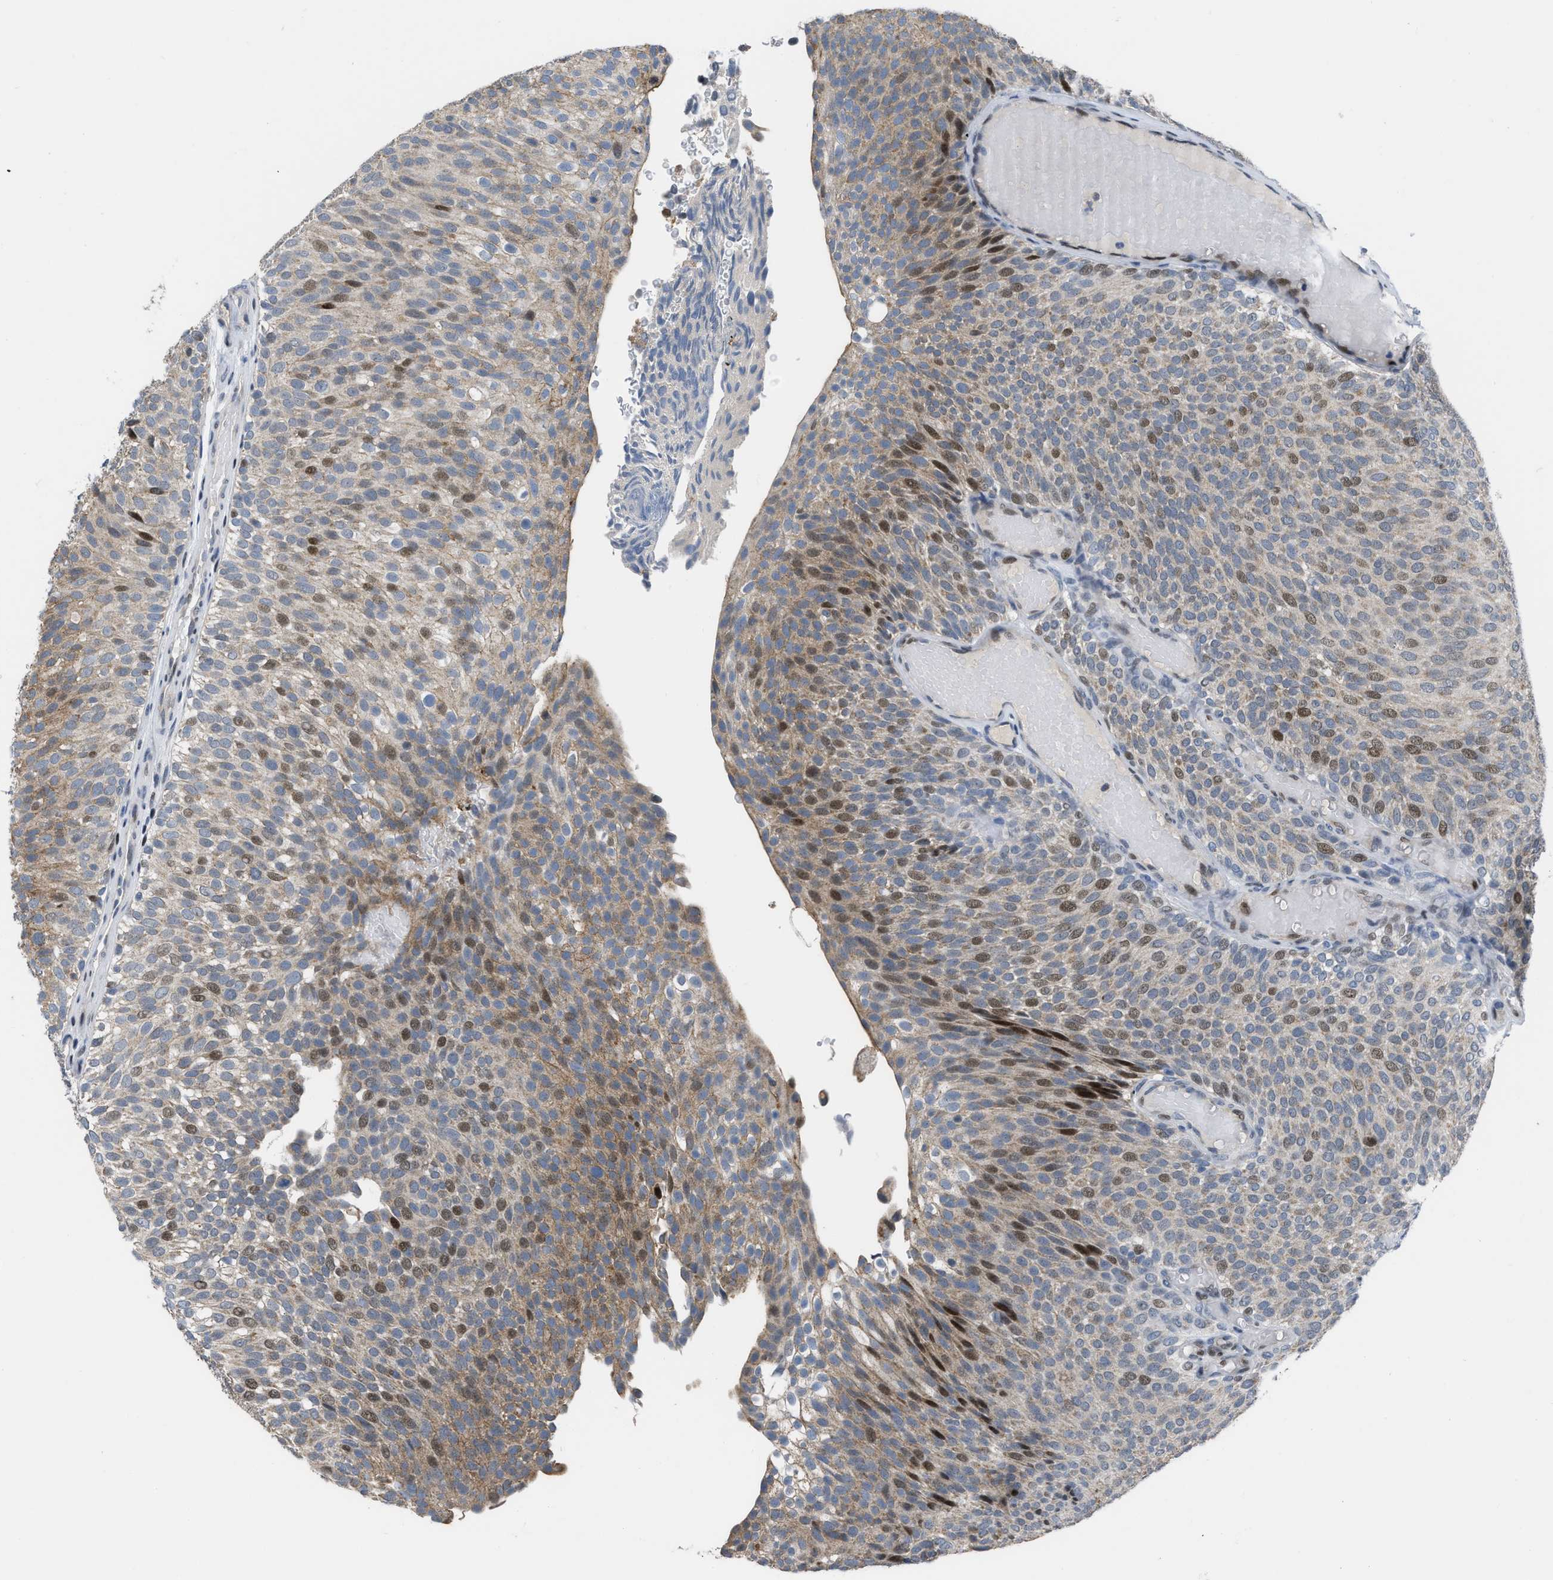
{"staining": {"intensity": "moderate", "quantity": "25%-75%", "location": "cytoplasmic/membranous,nuclear"}, "tissue": "urothelial cancer", "cell_type": "Tumor cells", "image_type": "cancer", "snomed": [{"axis": "morphology", "description": "Urothelial carcinoma, Low grade"}, {"axis": "topography", "description": "Urinary bladder"}], "caption": "IHC of low-grade urothelial carcinoma demonstrates medium levels of moderate cytoplasmic/membranous and nuclear positivity in about 25%-75% of tumor cells.", "gene": "SETDB1", "patient": {"sex": "male", "age": 78}}